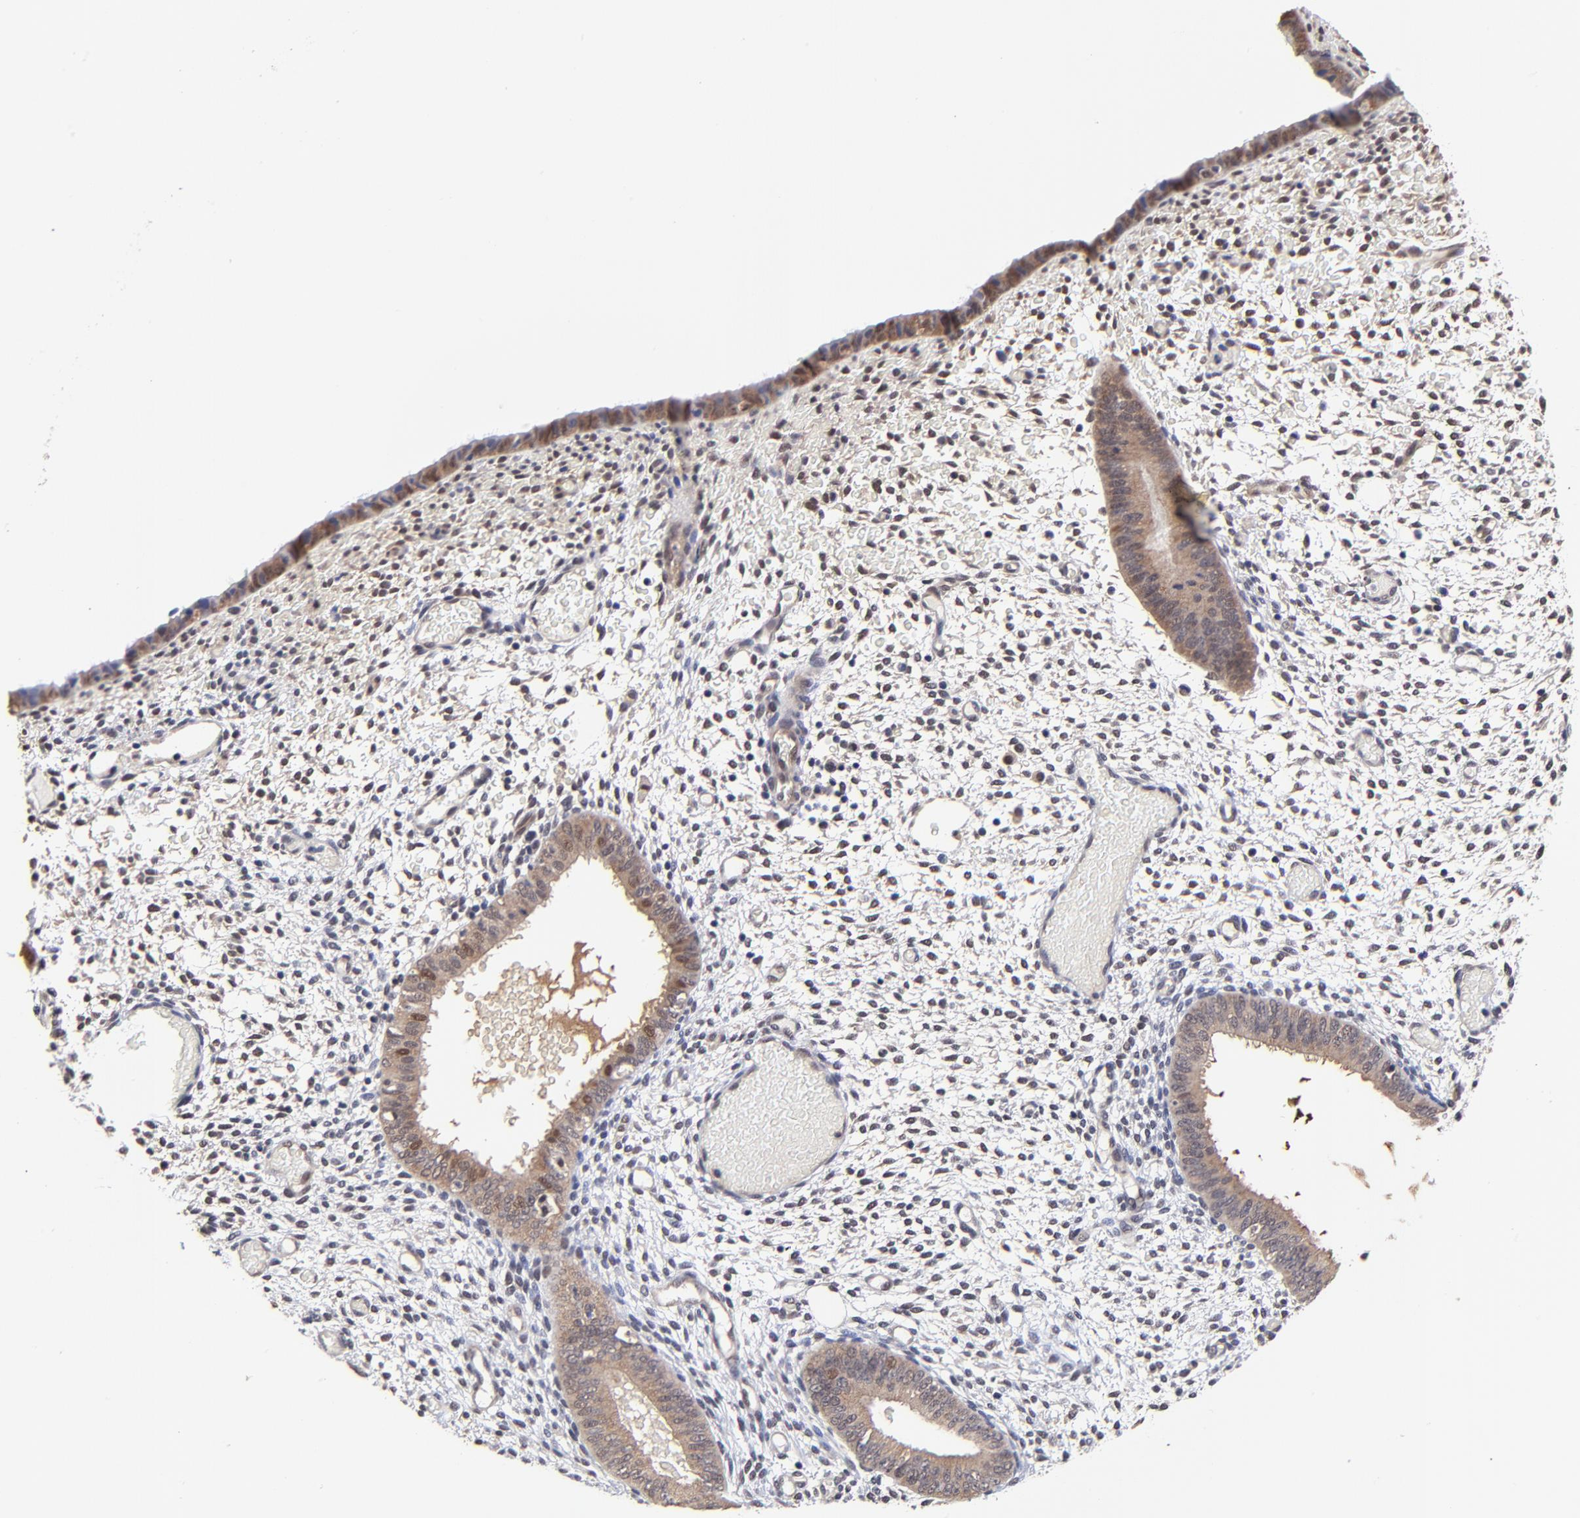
{"staining": {"intensity": "negative", "quantity": "none", "location": "none"}, "tissue": "endometrium", "cell_type": "Cells in endometrial stroma", "image_type": "normal", "snomed": [{"axis": "morphology", "description": "Normal tissue, NOS"}, {"axis": "topography", "description": "Endometrium"}], "caption": "This is an immunohistochemistry (IHC) micrograph of benign human endometrium. There is no positivity in cells in endometrial stroma.", "gene": "PSMC4", "patient": {"sex": "female", "age": 42}}